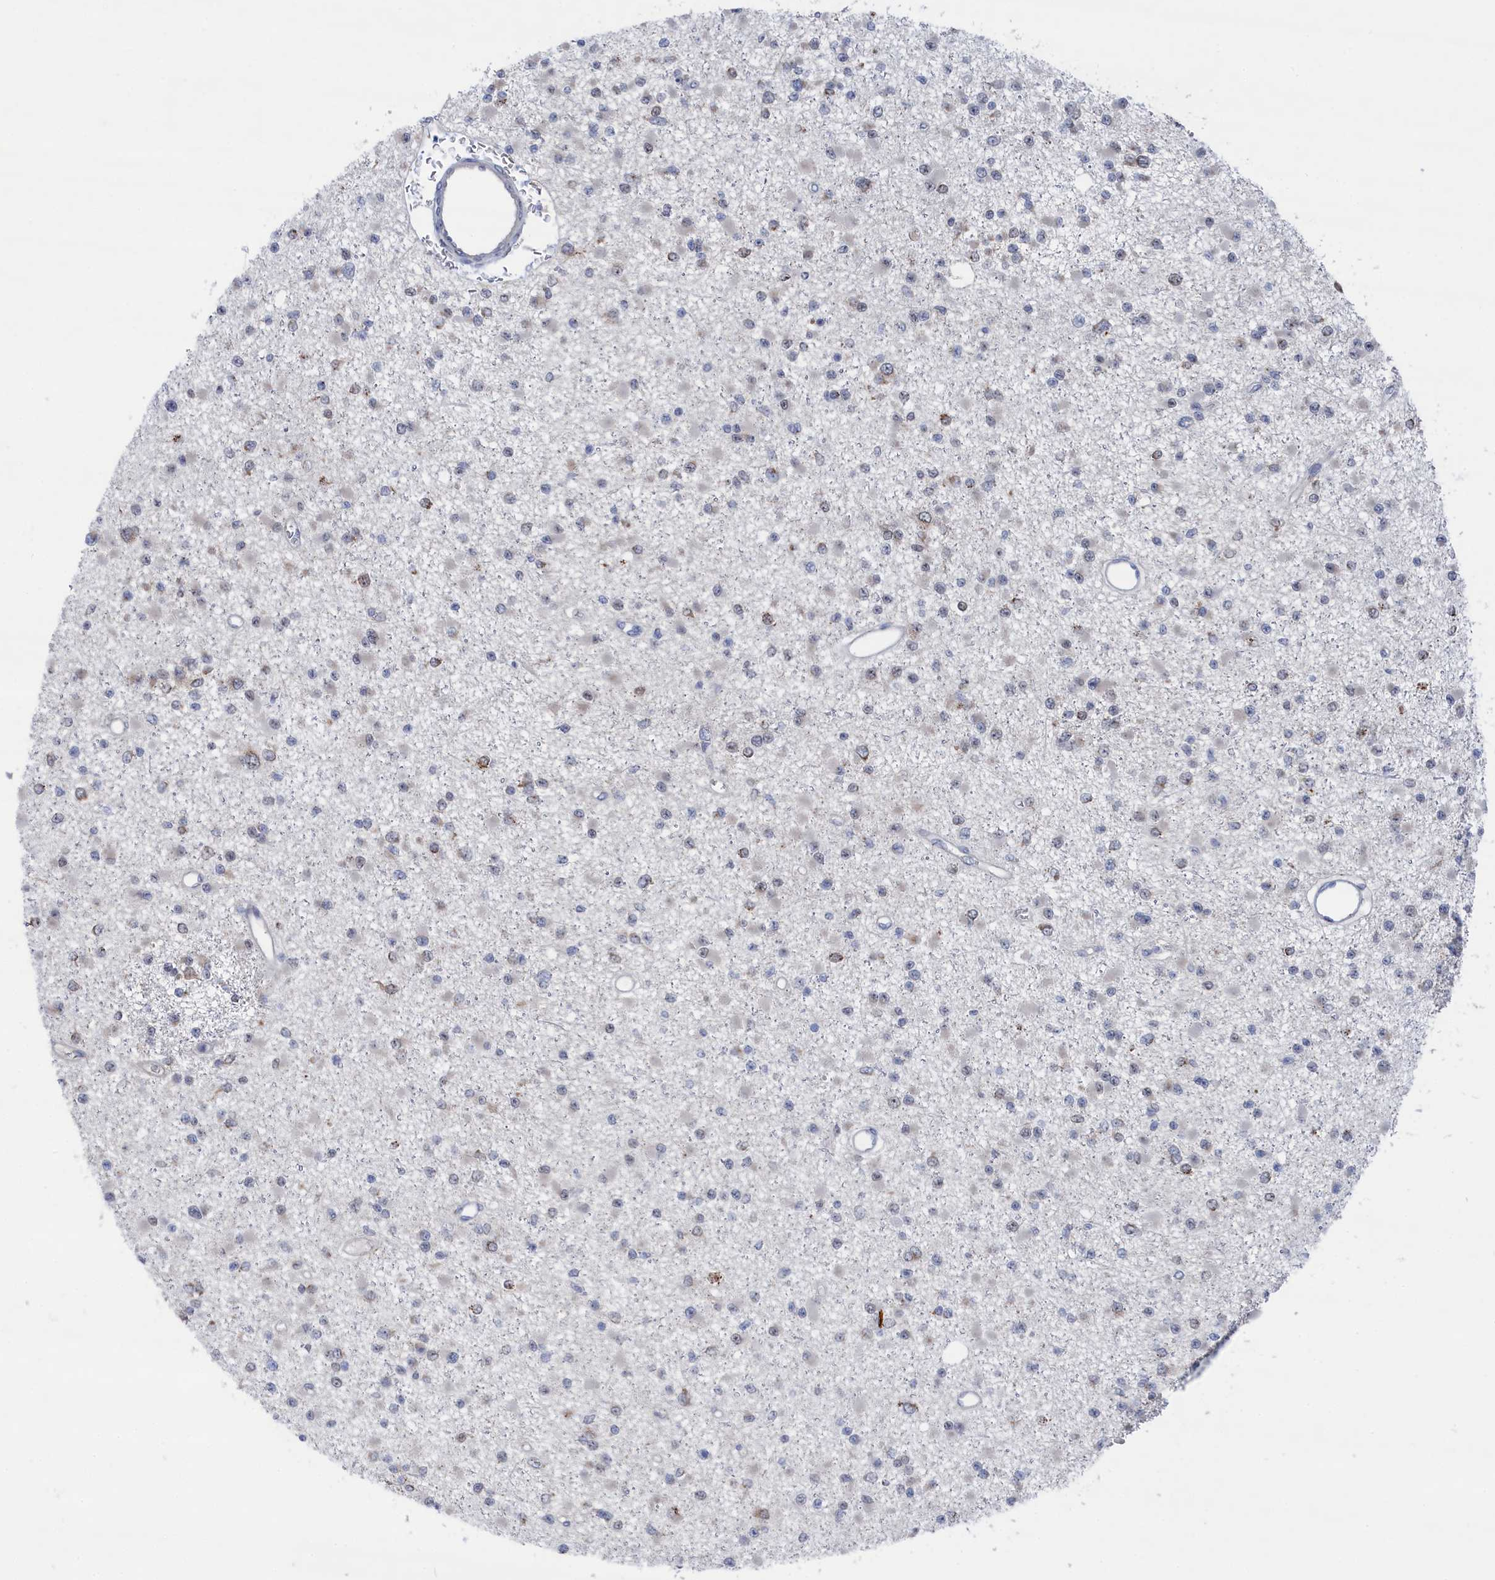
{"staining": {"intensity": "moderate", "quantity": "<25%", "location": "cytoplasmic/membranous"}, "tissue": "glioma", "cell_type": "Tumor cells", "image_type": "cancer", "snomed": [{"axis": "morphology", "description": "Glioma, malignant, Low grade"}, {"axis": "topography", "description": "Brain"}], "caption": "Tumor cells demonstrate low levels of moderate cytoplasmic/membranous positivity in about <25% of cells in human malignant low-grade glioma. (Brightfield microscopy of DAB IHC at high magnification).", "gene": "IRX1", "patient": {"sex": "female", "age": 22}}